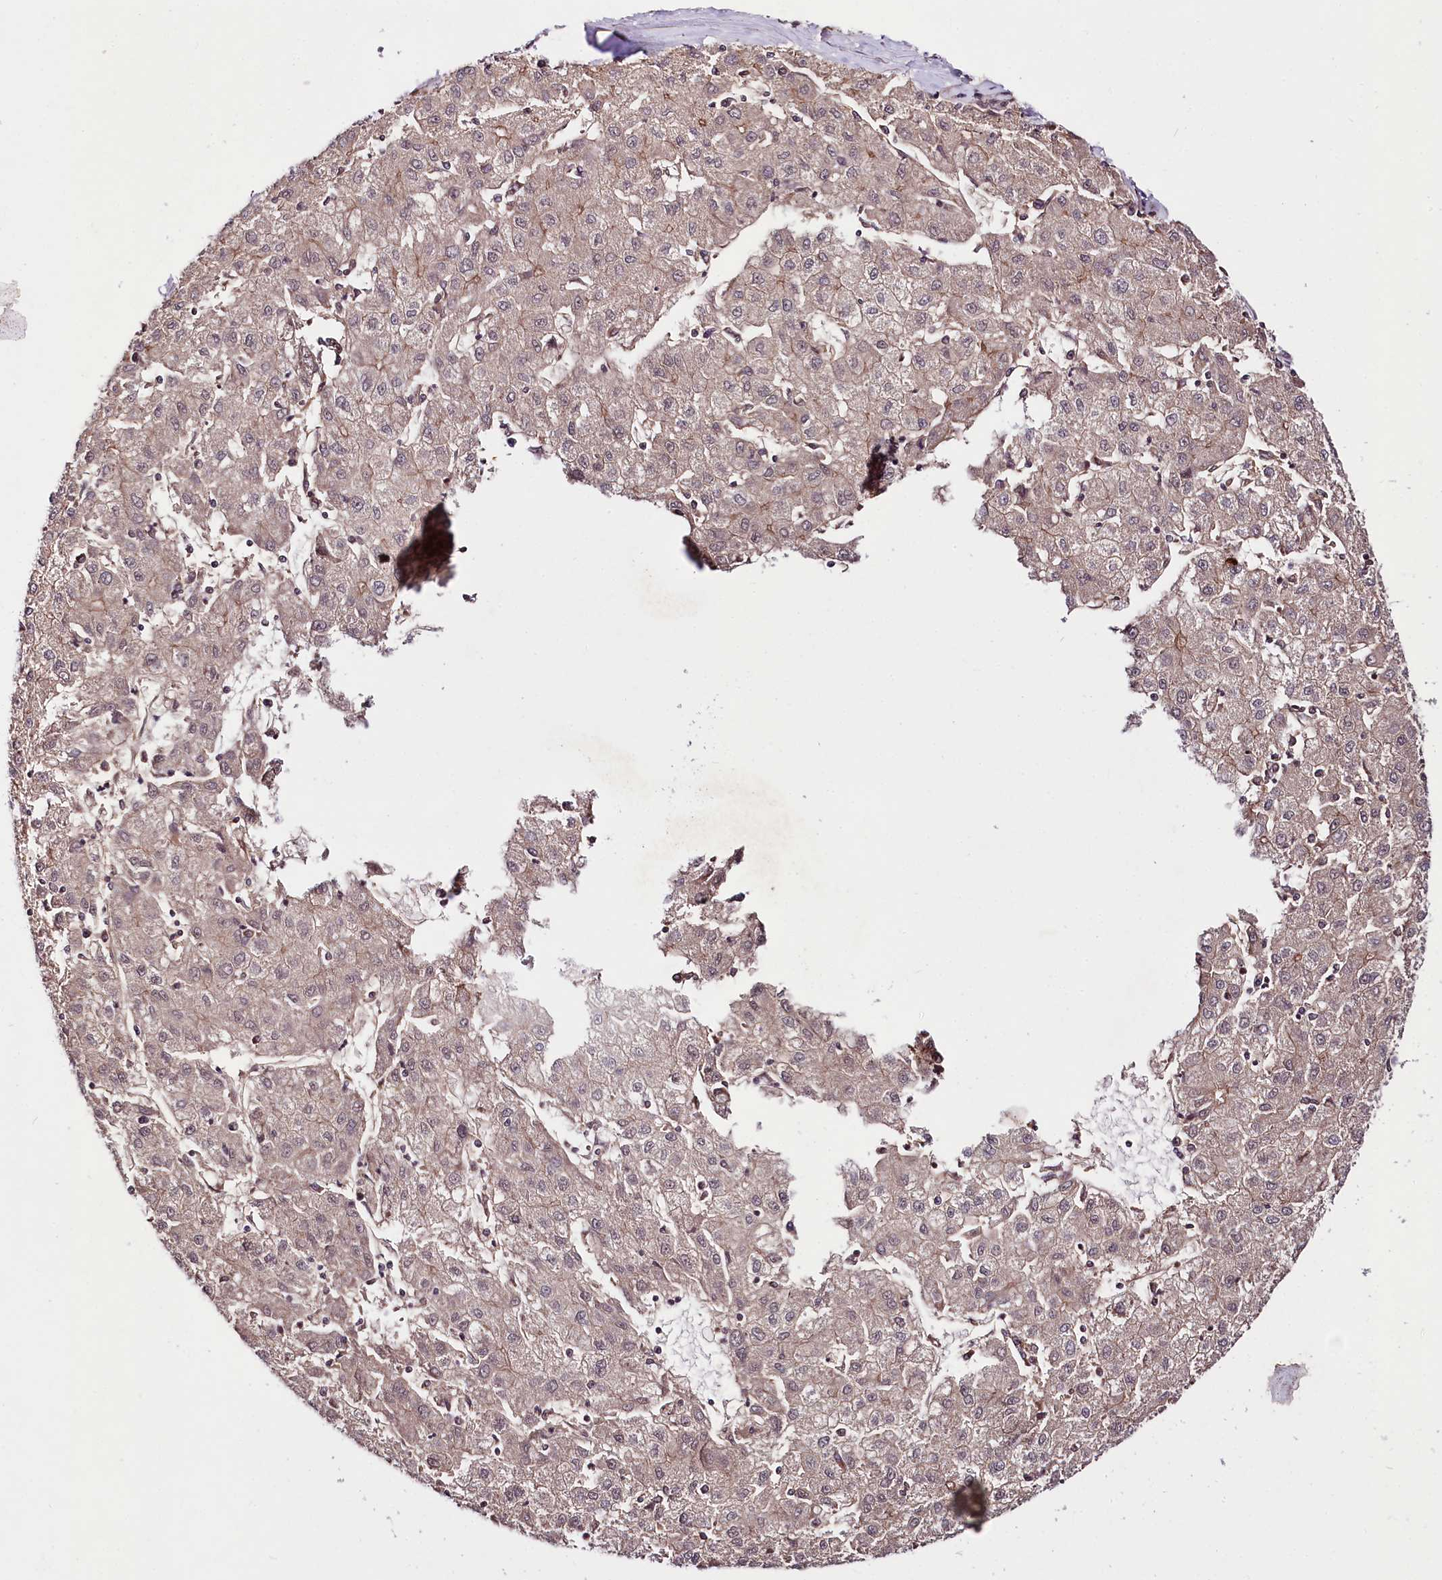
{"staining": {"intensity": "weak", "quantity": ">75%", "location": "cytoplasmic/membranous"}, "tissue": "liver cancer", "cell_type": "Tumor cells", "image_type": "cancer", "snomed": [{"axis": "morphology", "description": "Carcinoma, Hepatocellular, NOS"}, {"axis": "topography", "description": "Liver"}], "caption": "Immunohistochemical staining of human liver cancer demonstrates weak cytoplasmic/membranous protein expression in approximately >75% of tumor cells.", "gene": "TAFAZZIN", "patient": {"sex": "male", "age": 72}}